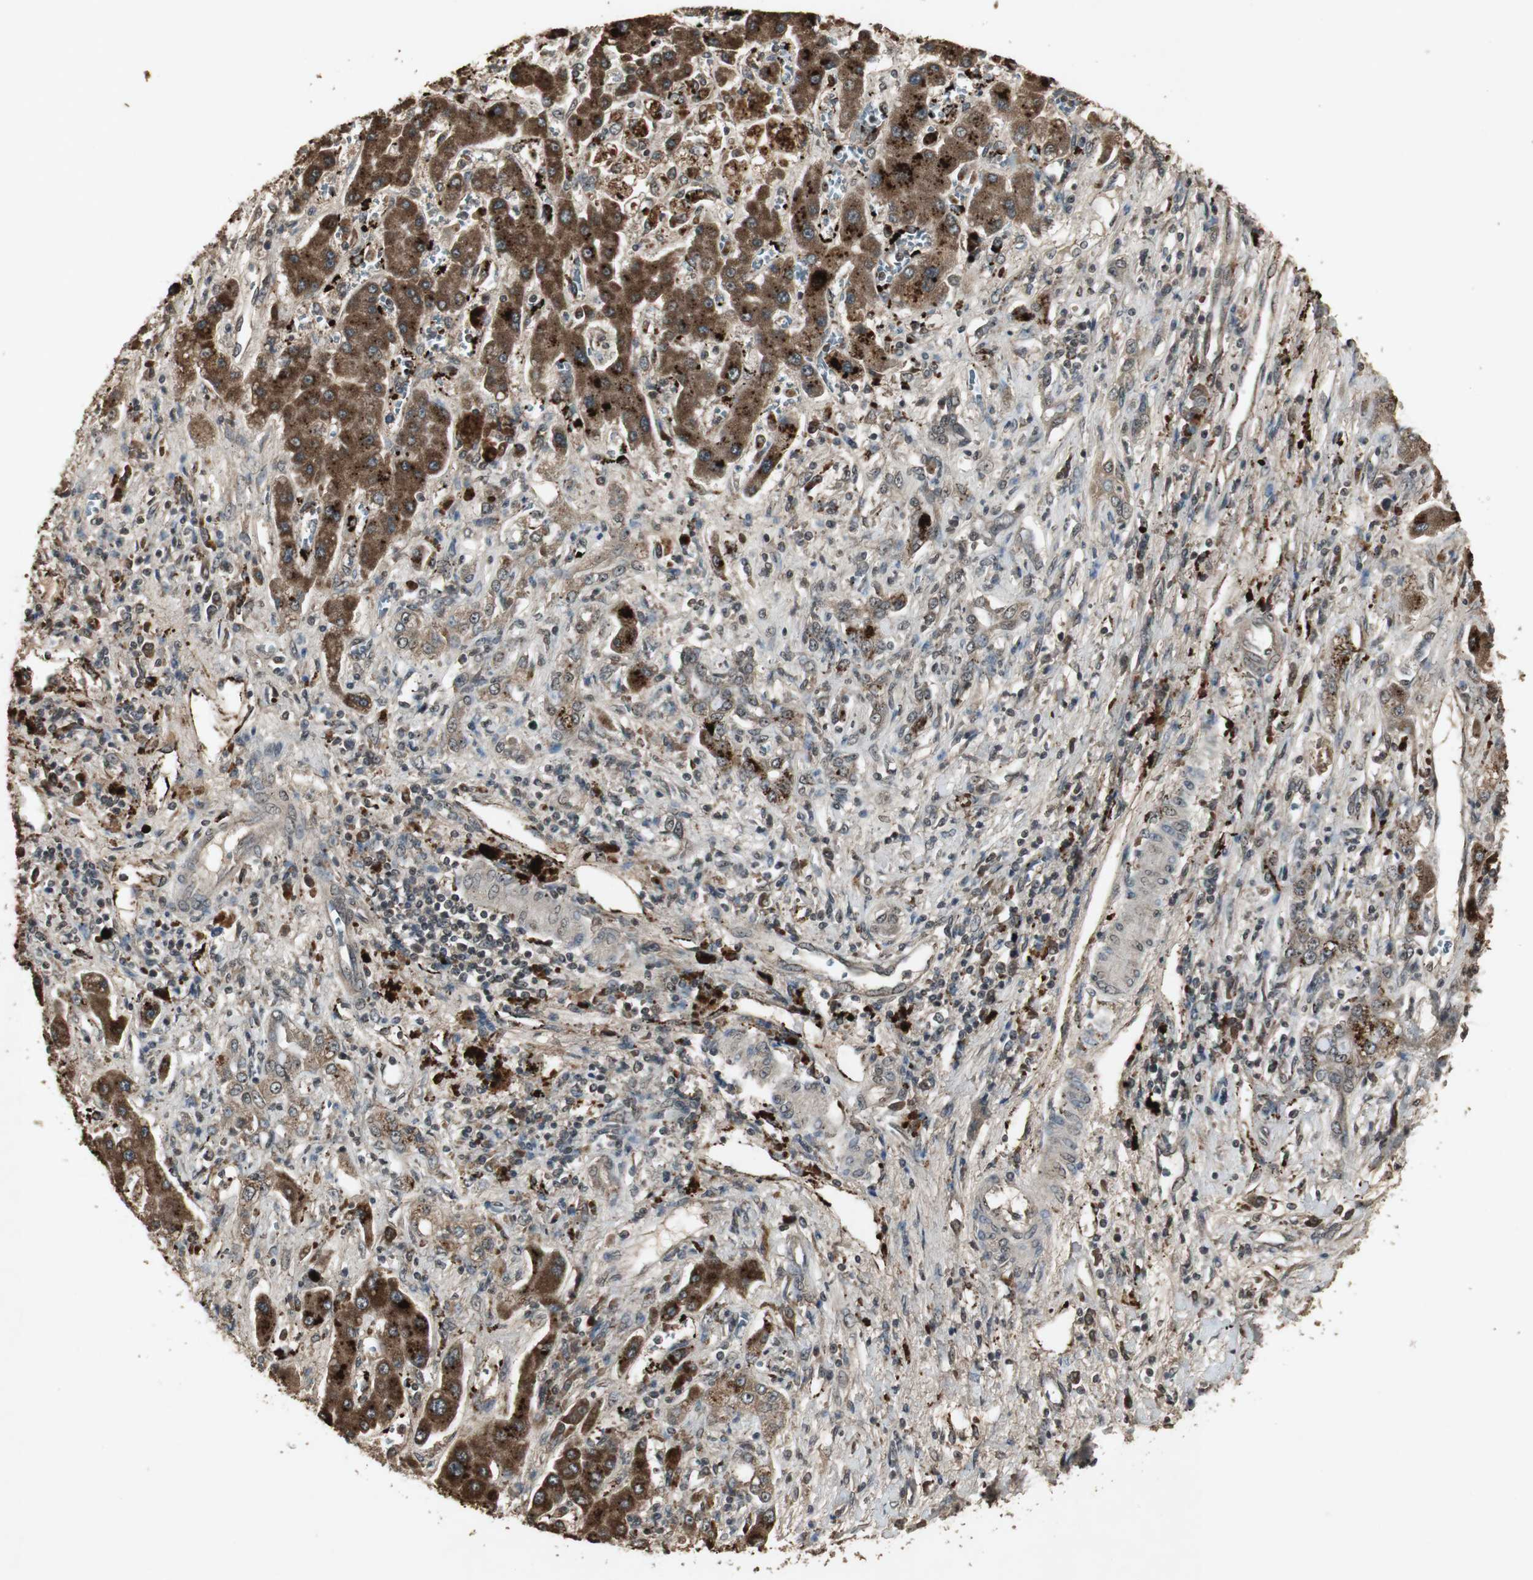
{"staining": {"intensity": "moderate", "quantity": ">75%", "location": "cytoplasmic/membranous"}, "tissue": "liver cancer", "cell_type": "Tumor cells", "image_type": "cancer", "snomed": [{"axis": "morphology", "description": "Cholangiocarcinoma"}, {"axis": "topography", "description": "Liver"}], "caption": "Tumor cells display medium levels of moderate cytoplasmic/membranous expression in about >75% of cells in human liver cancer.", "gene": "EMX1", "patient": {"sex": "male", "age": 50}}